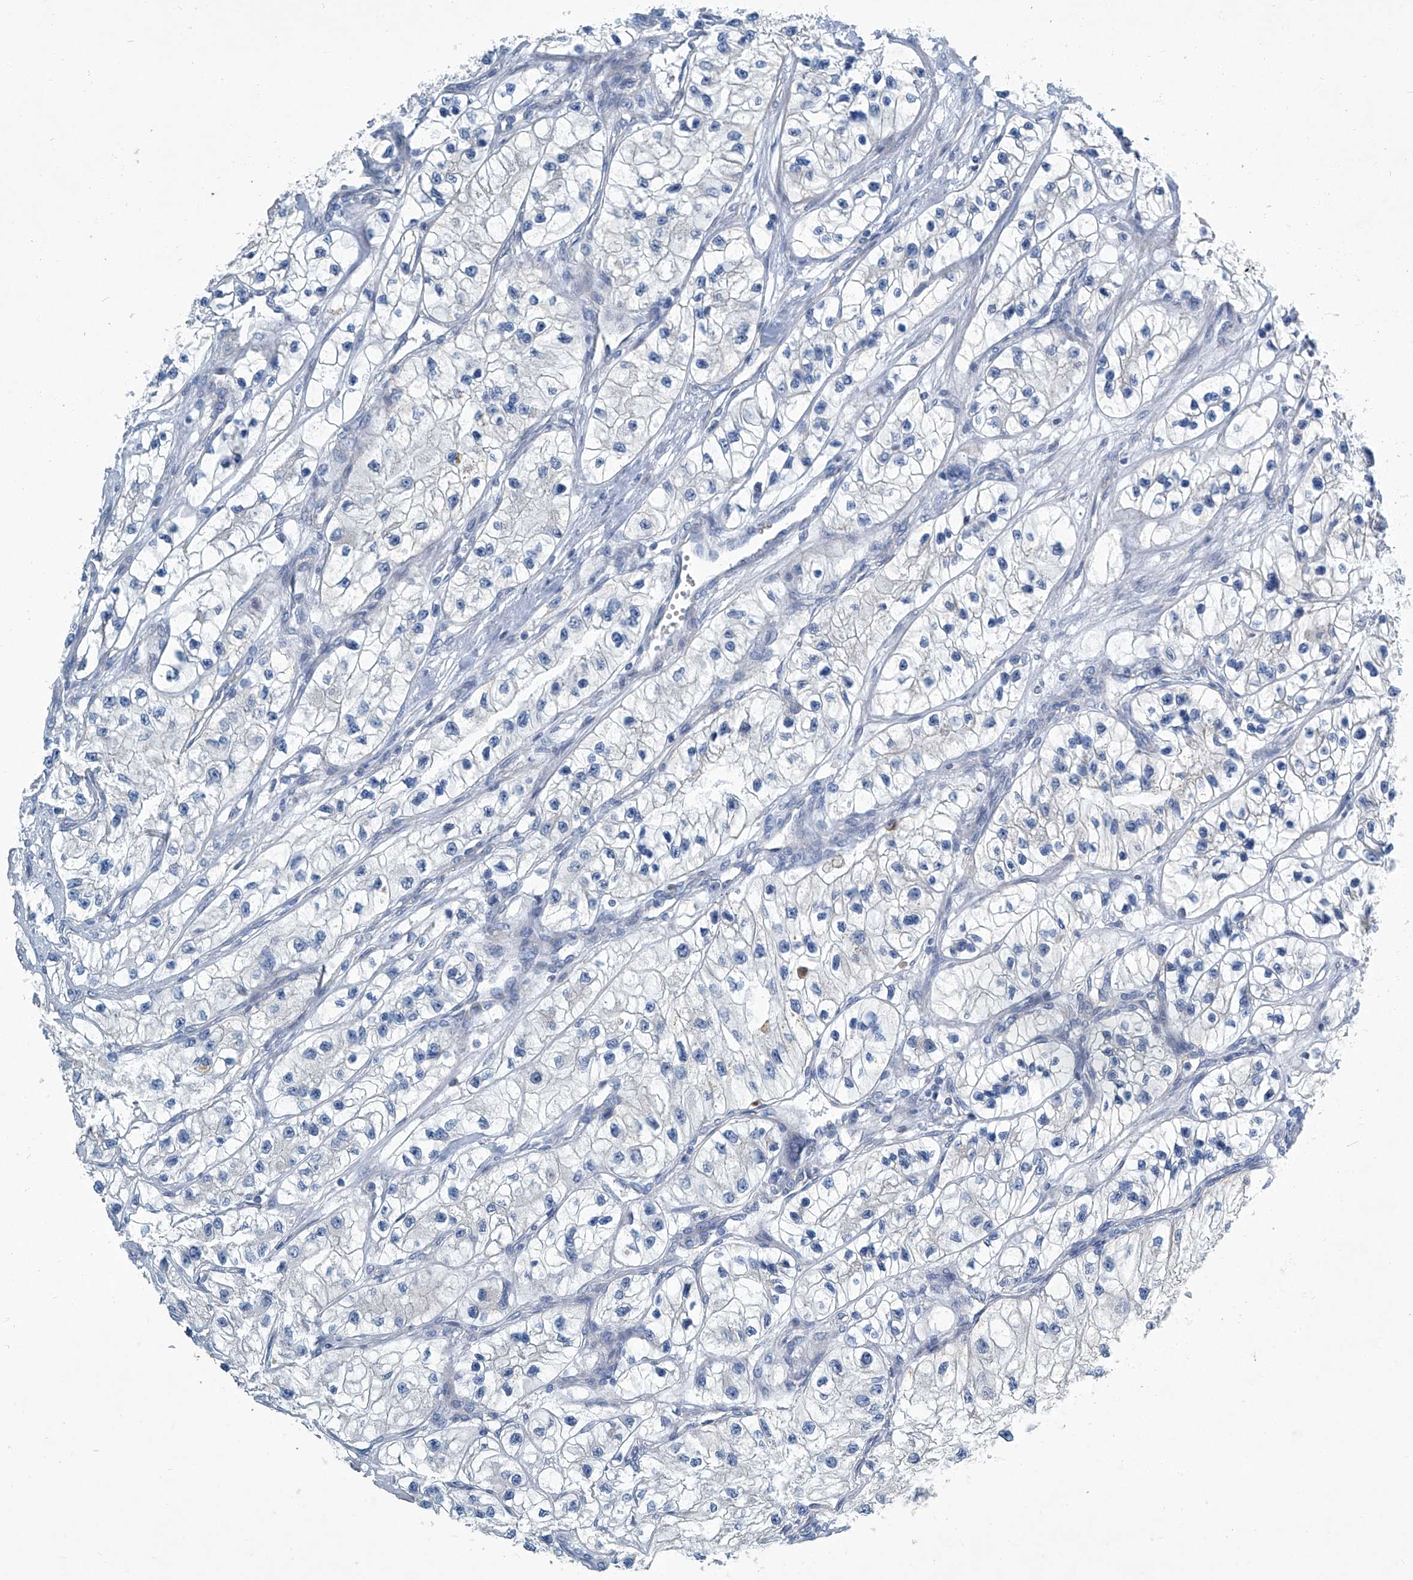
{"staining": {"intensity": "negative", "quantity": "none", "location": "none"}, "tissue": "renal cancer", "cell_type": "Tumor cells", "image_type": "cancer", "snomed": [{"axis": "morphology", "description": "Adenocarcinoma, NOS"}, {"axis": "topography", "description": "Kidney"}], "caption": "Renal adenocarcinoma stained for a protein using immunohistochemistry (IHC) demonstrates no expression tumor cells.", "gene": "SLC26A11", "patient": {"sex": "female", "age": 57}}